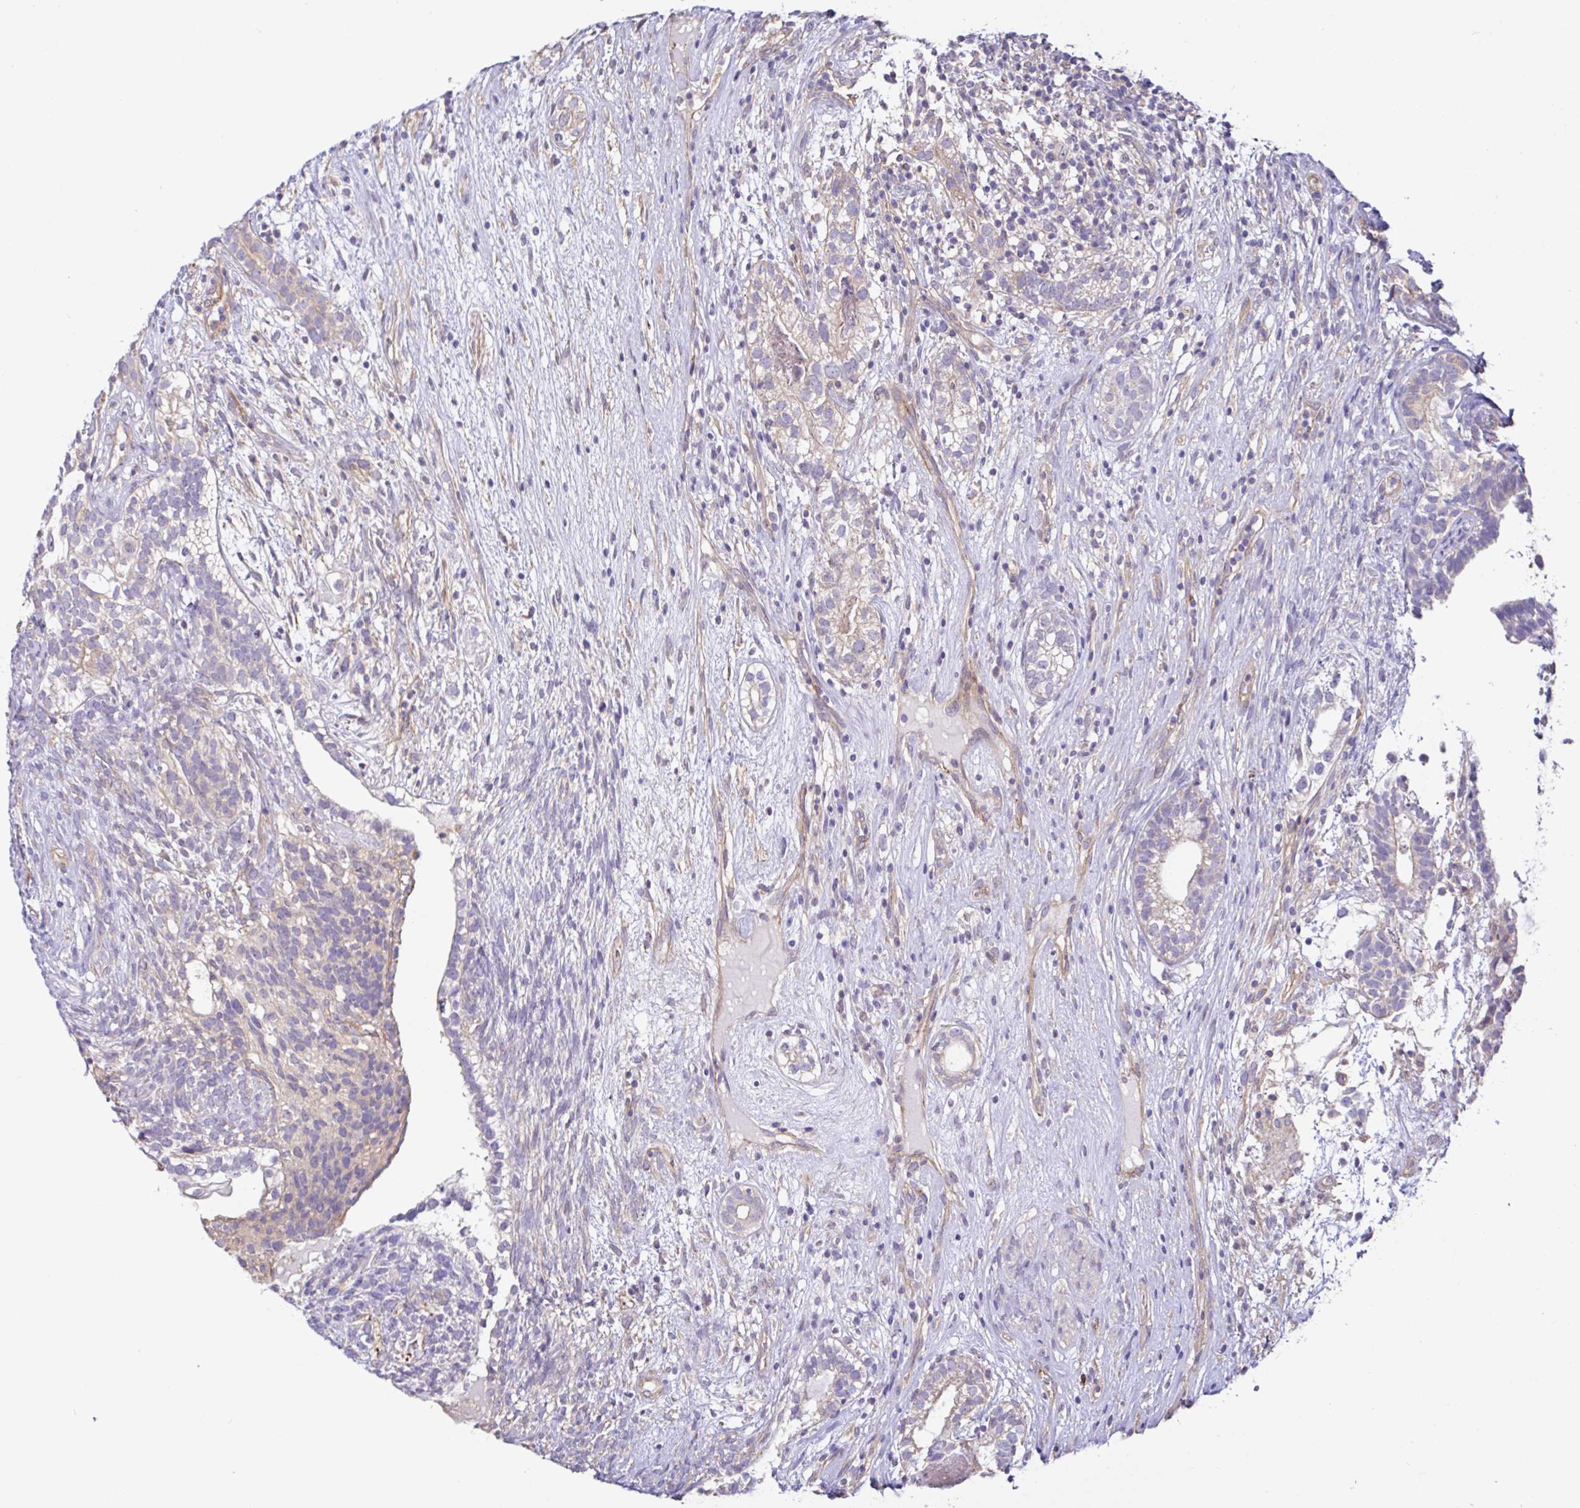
{"staining": {"intensity": "weak", "quantity": "<25%", "location": "cytoplasmic/membranous"}, "tissue": "testis cancer", "cell_type": "Tumor cells", "image_type": "cancer", "snomed": [{"axis": "morphology", "description": "Seminoma, NOS"}, {"axis": "morphology", "description": "Carcinoma, Embryonal, NOS"}, {"axis": "topography", "description": "Testis"}], "caption": "This micrograph is of testis seminoma stained with immunohistochemistry to label a protein in brown with the nuclei are counter-stained blue. There is no staining in tumor cells.", "gene": "PLCD4", "patient": {"sex": "male", "age": 41}}